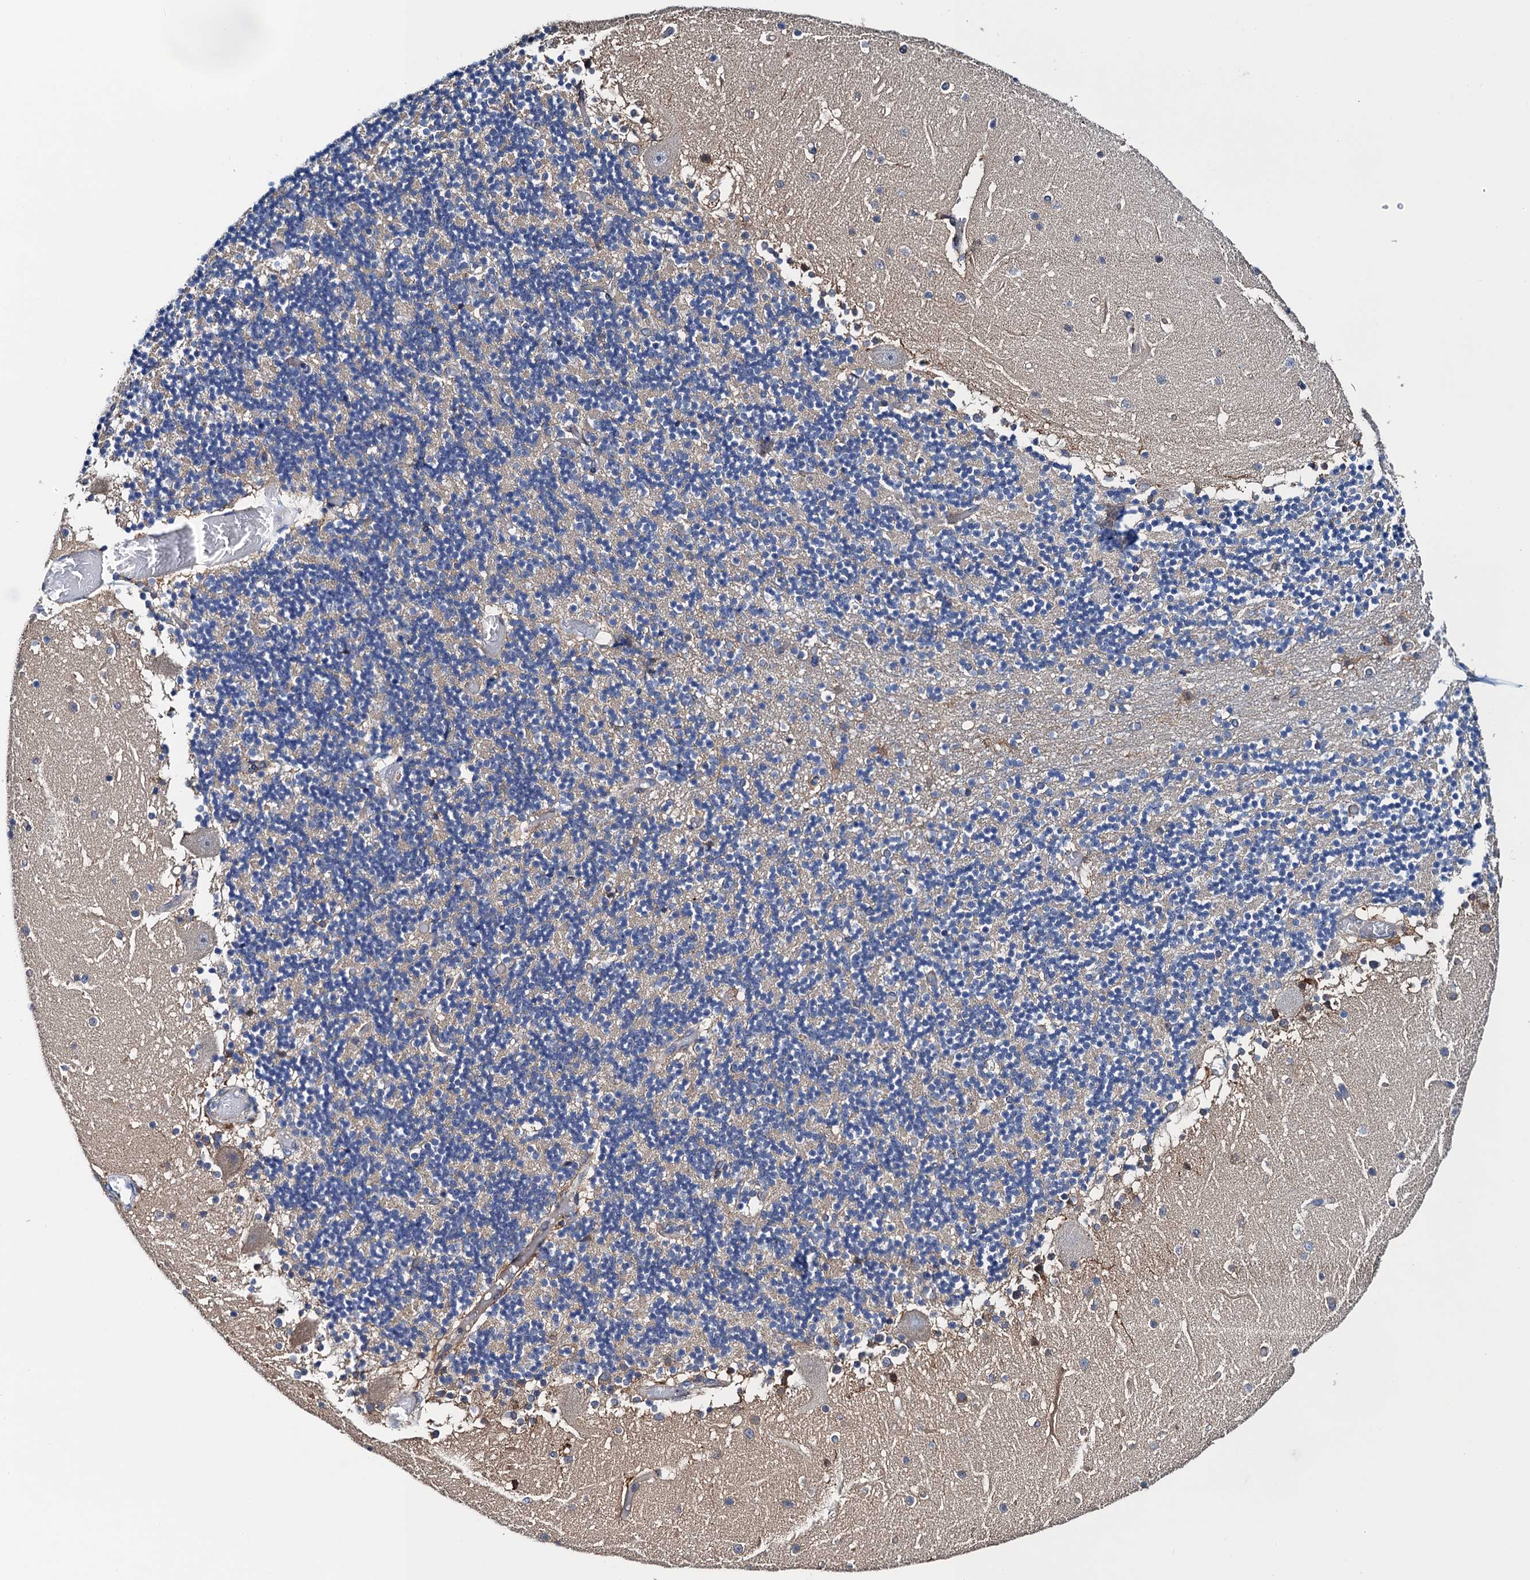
{"staining": {"intensity": "negative", "quantity": "none", "location": "none"}, "tissue": "cerebellum", "cell_type": "Cells in granular layer", "image_type": "normal", "snomed": [{"axis": "morphology", "description": "Normal tissue, NOS"}, {"axis": "topography", "description": "Cerebellum"}], "caption": "Immunohistochemistry (IHC) of unremarkable human cerebellum demonstrates no staining in cells in granular layer. (DAB (3,3'-diaminobenzidine) immunohistochemistry (IHC) with hematoxylin counter stain).", "gene": "PGLS", "patient": {"sex": "female", "age": 28}}